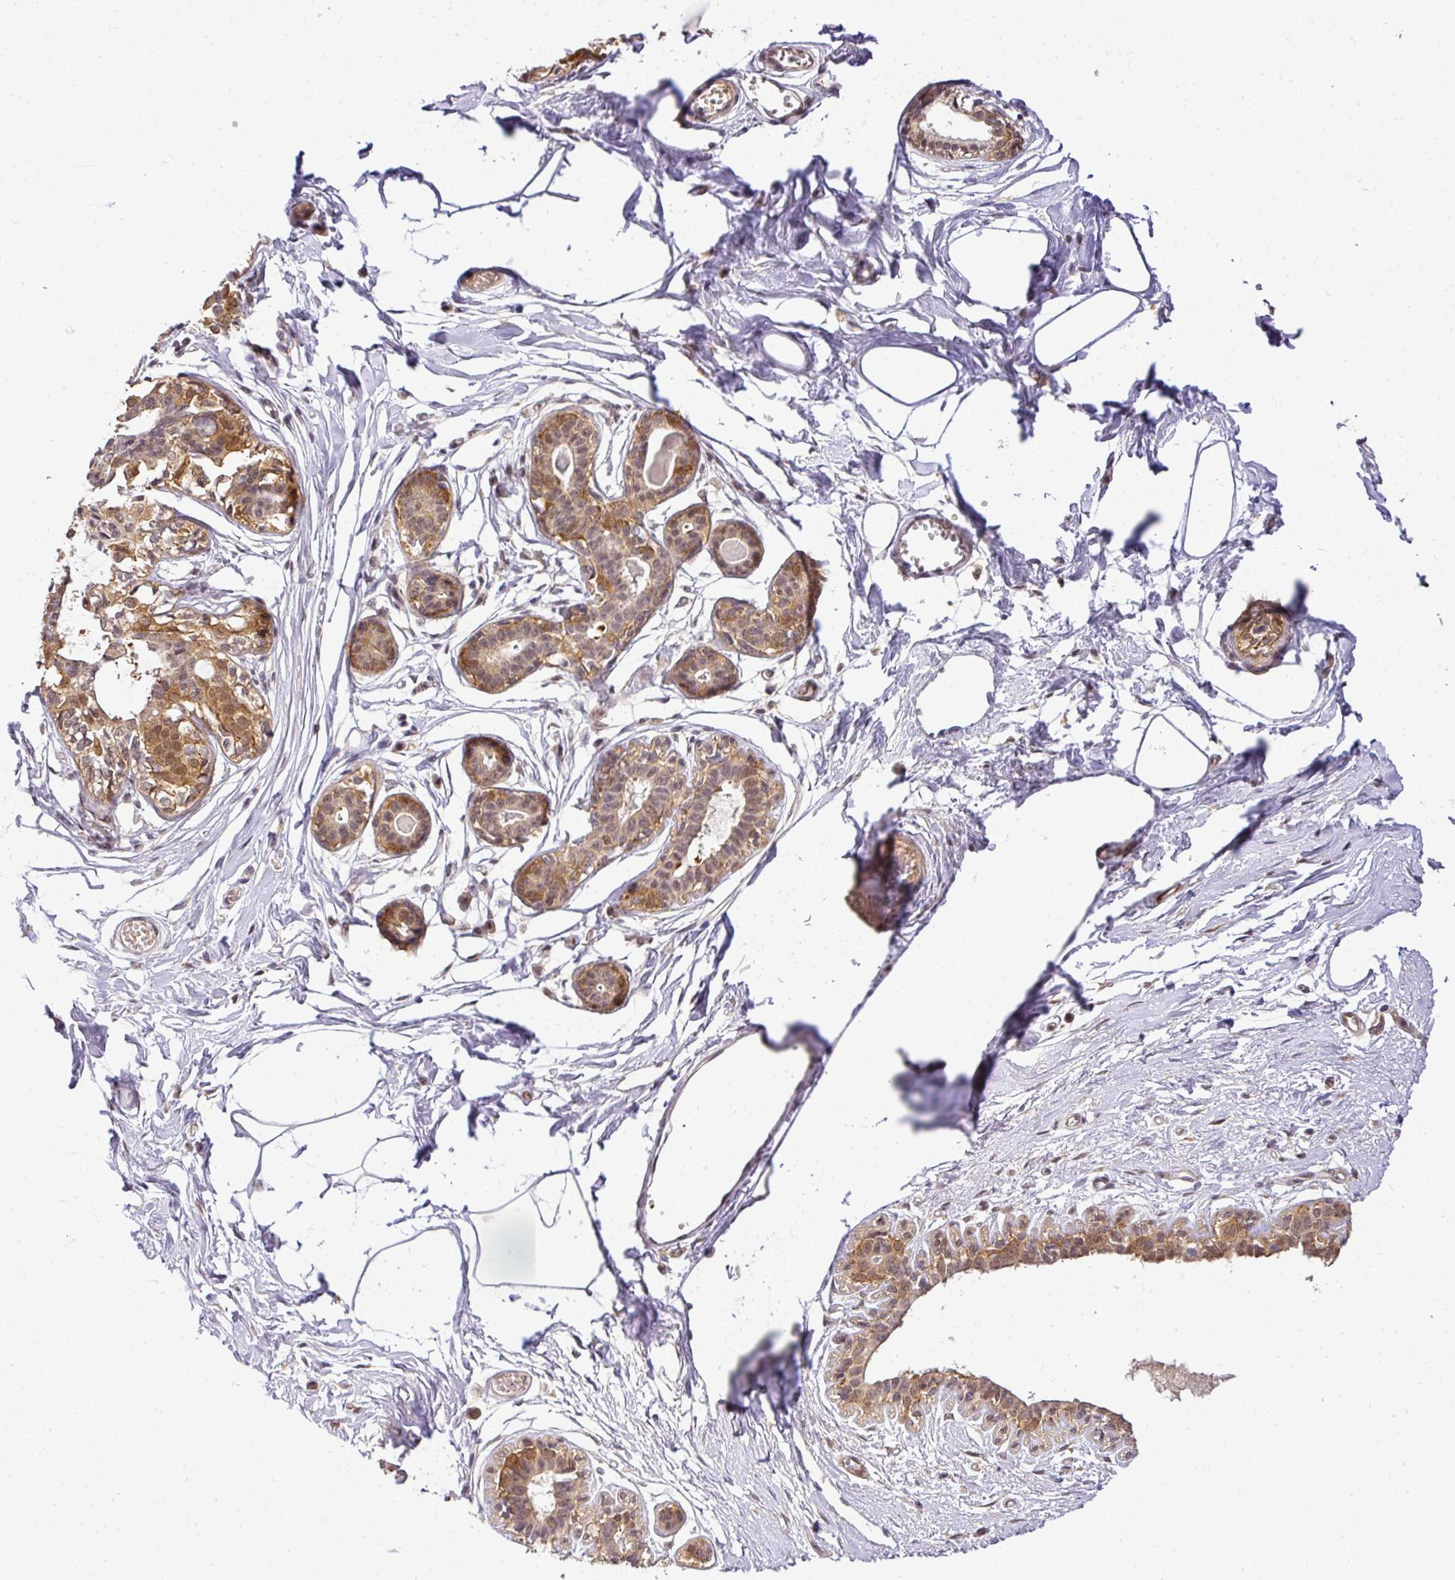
{"staining": {"intensity": "negative", "quantity": "none", "location": "none"}, "tissue": "breast", "cell_type": "Adipocytes", "image_type": "normal", "snomed": [{"axis": "morphology", "description": "Normal tissue, NOS"}, {"axis": "topography", "description": "Breast"}], "caption": "Adipocytes show no significant expression in unremarkable breast. (DAB (3,3'-diaminobenzidine) immunohistochemistry (IHC) visualized using brightfield microscopy, high magnification).", "gene": "C1orf226", "patient": {"sex": "female", "age": 45}}